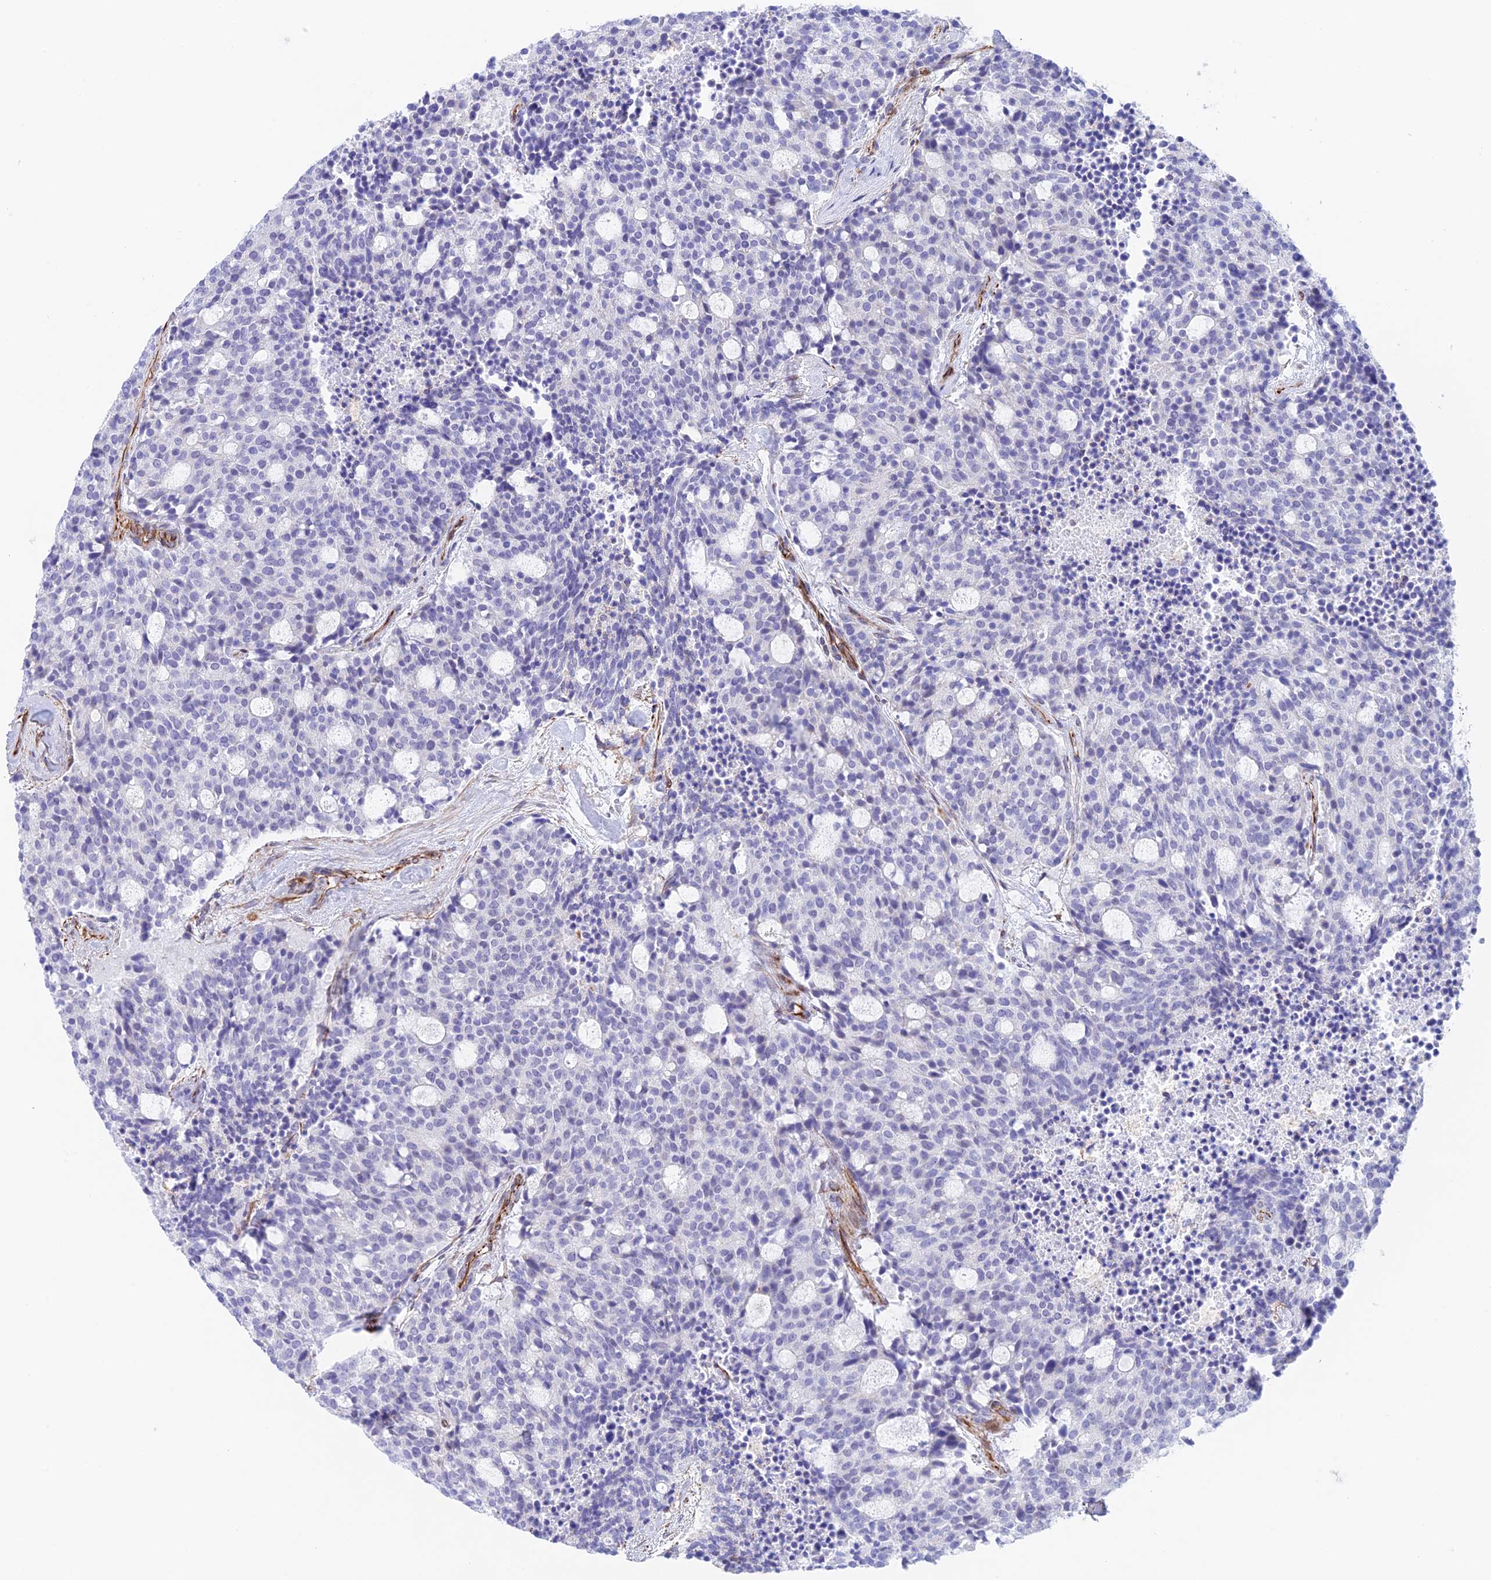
{"staining": {"intensity": "negative", "quantity": "none", "location": "none"}, "tissue": "carcinoid", "cell_type": "Tumor cells", "image_type": "cancer", "snomed": [{"axis": "morphology", "description": "Carcinoid, malignant, NOS"}, {"axis": "topography", "description": "Pancreas"}], "caption": "The photomicrograph exhibits no significant expression in tumor cells of carcinoid.", "gene": "ZNF652", "patient": {"sex": "female", "age": 54}}